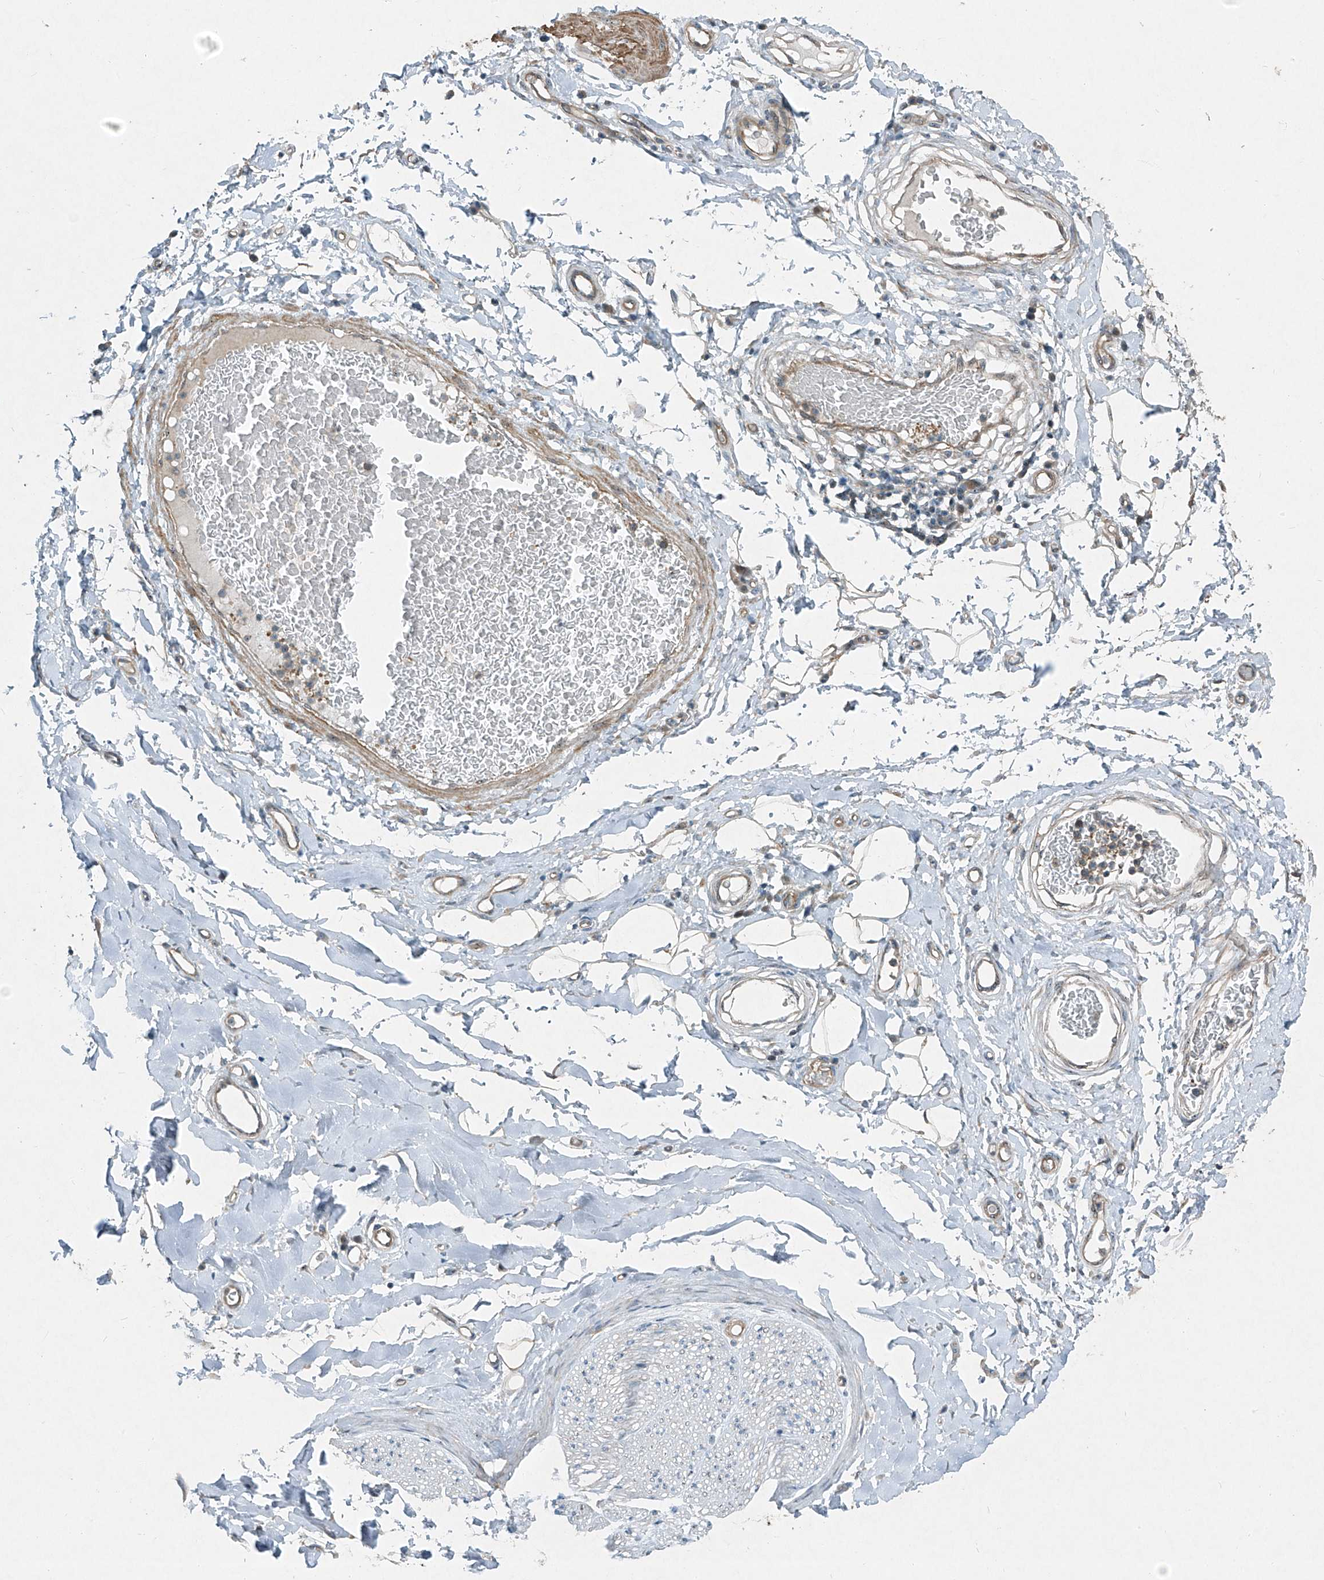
{"staining": {"intensity": "negative", "quantity": "none", "location": "none"}, "tissue": "adipose tissue", "cell_type": "Adipocytes", "image_type": "normal", "snomed": [{"axis": "morphology", "description": "Normal tissue, NOS"}, {"axis": "morphology", "description": "Adenocarcinoma, NOS"}, {"axis": "topography", "description": "Stomach, upper"}, {"axis": "topography", "description": "Peripheral nerve tissue"}], "caption": "Immunohistochemistry of benign human adipose tissue shows no expression in adipocytes.", "gene": "PPCS", "patient": {"sex": "male", "age": 62}}